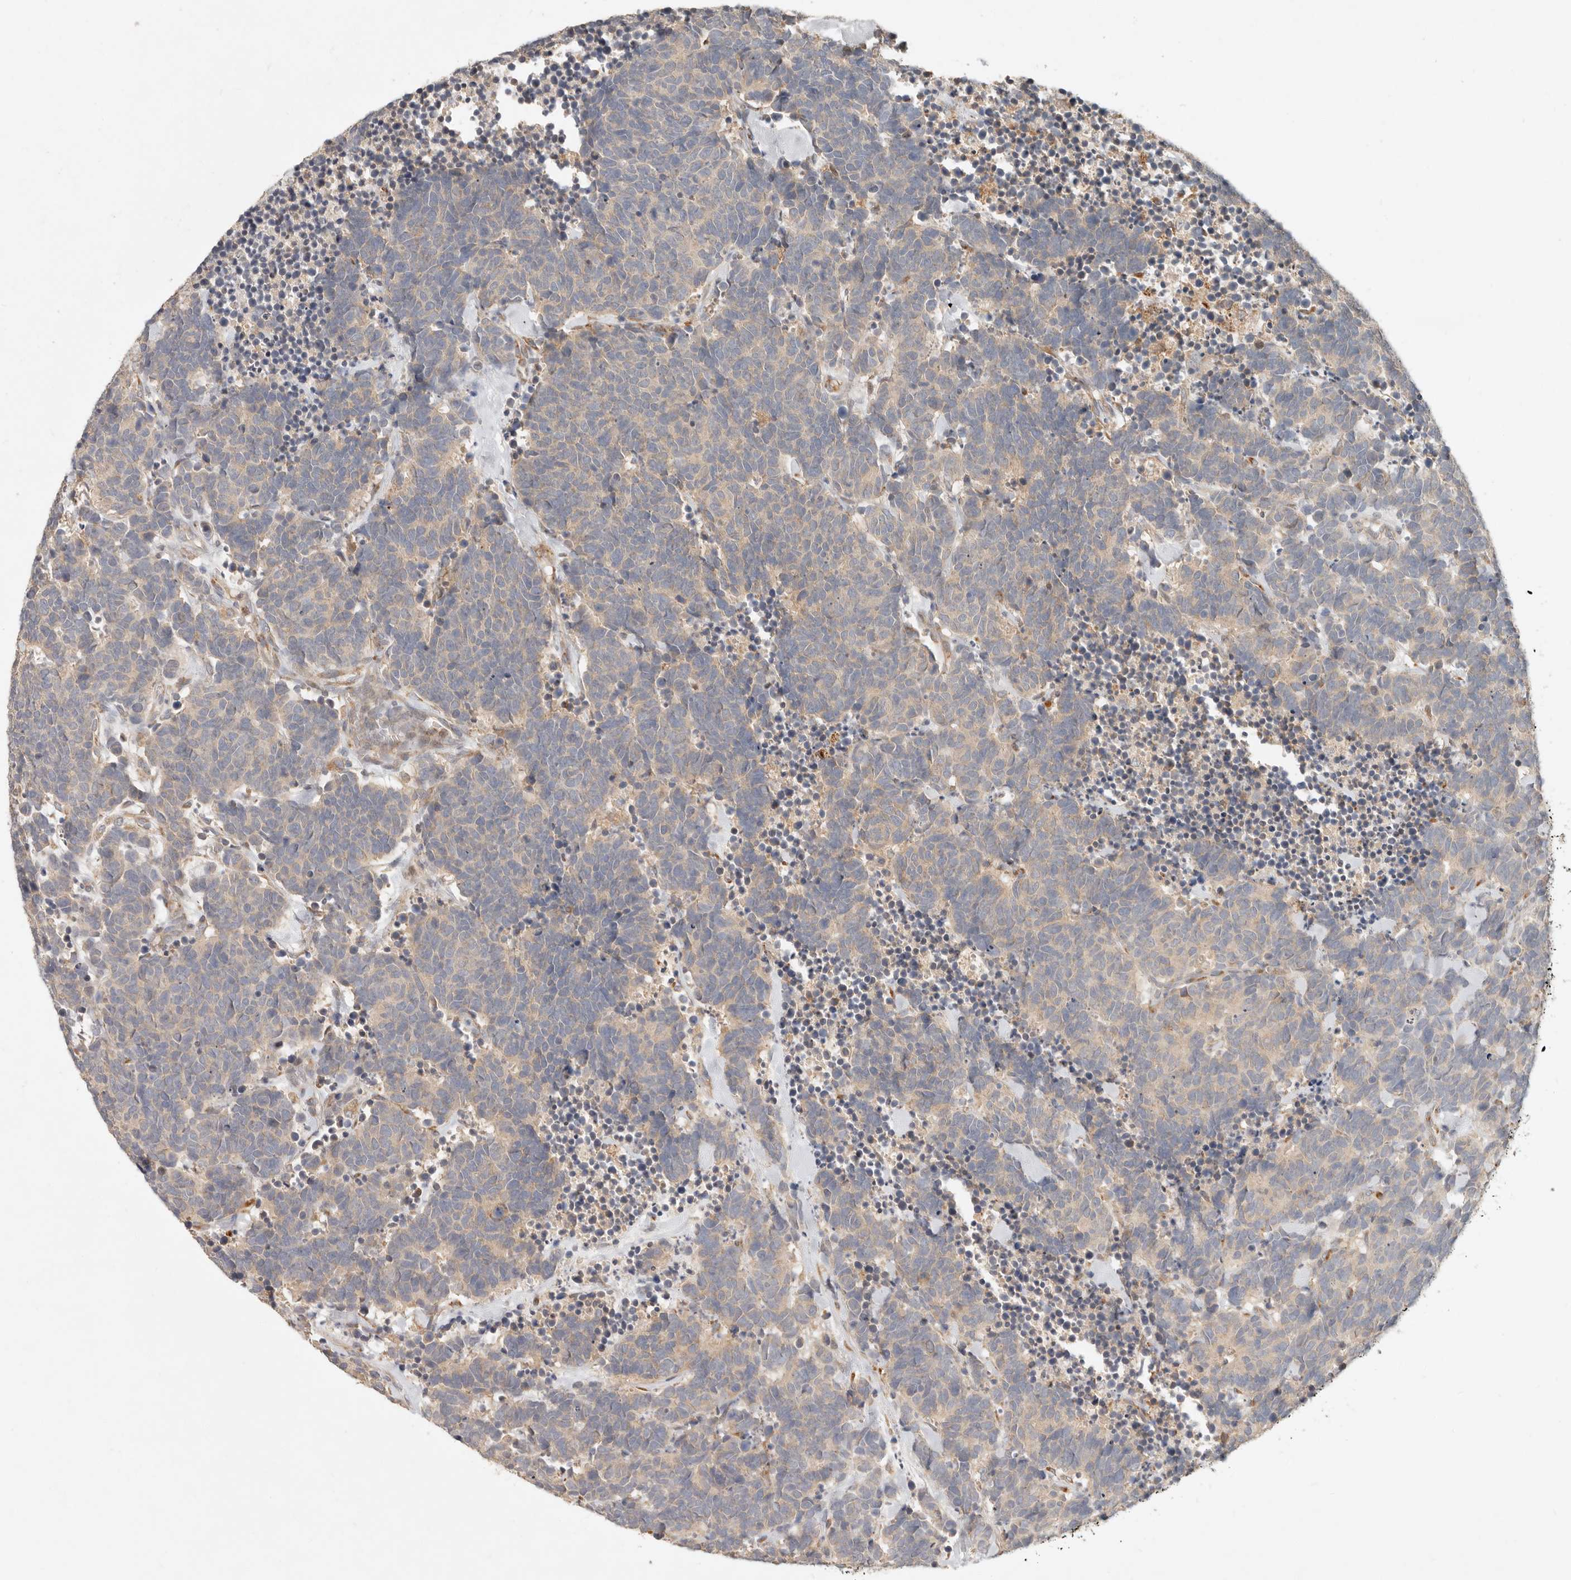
{"staining": {"intensity": "weak", "quantity": "<25%", "location": "cytoplasmic/membranous"}, "tissue": "carcinoid", "cell_type": "Tumor cells", "image_type": "cancer", "snomed": [{"axis": "morphology", "description": "Carcinoma, NOS"}, {"axis": "morphology", "description": "Carcinoid, malignant, NOS"}, {"axis": "topography", "description": "Urinary bladder"}], "caption": "Protein analysis of carcinoid (malignant) displays no significant expression in tumor cells.", "gene": "ARHGEF10L", "patient": {"sex": "male", "age": 57}}